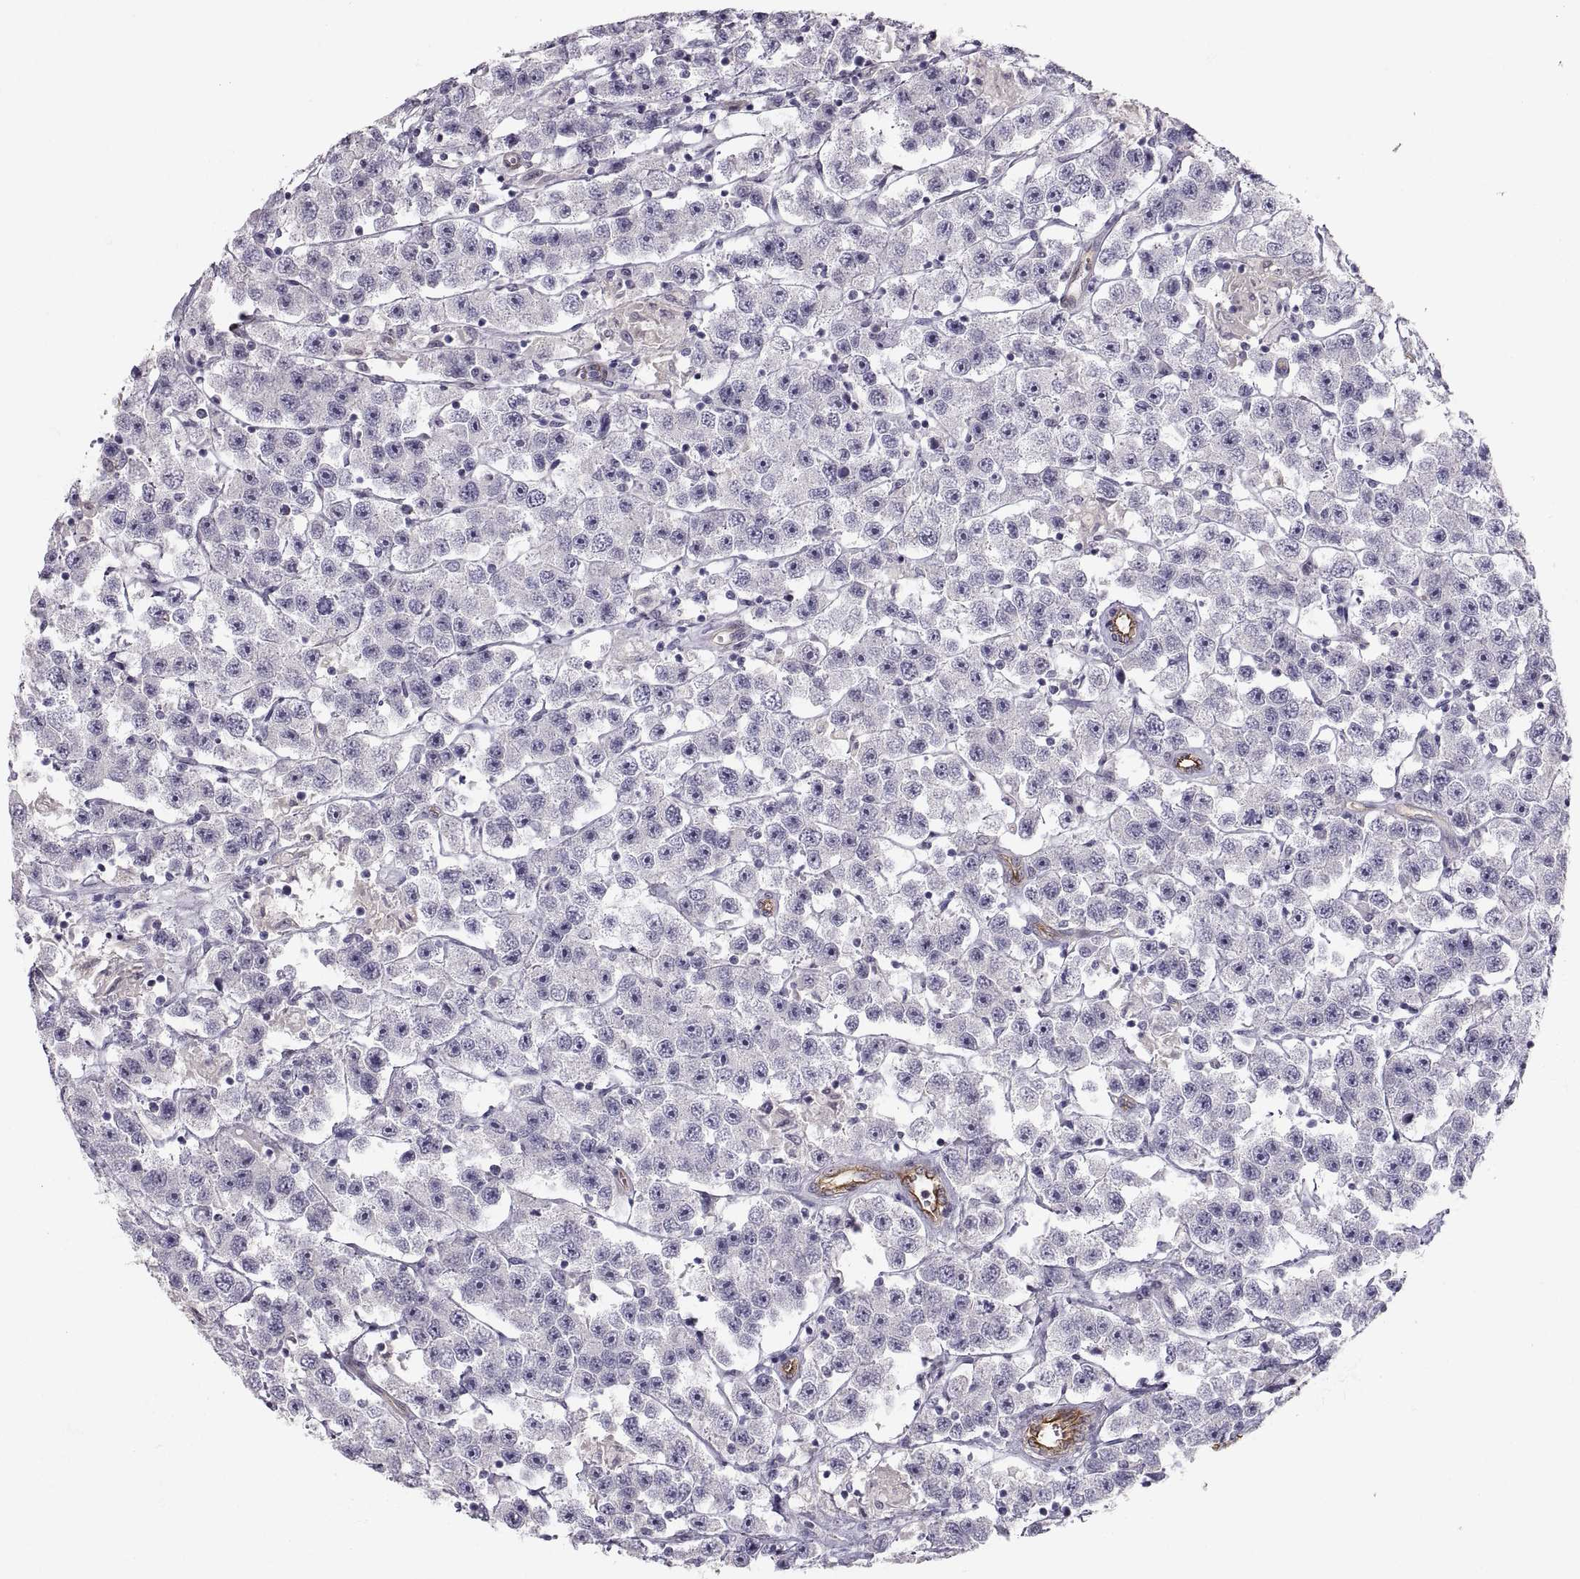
{"staining": {"intensity": "negative", "quantity": "none", "location": "none"}, "tissue": "testis cancer", "cell_type": "Tumor cells", "image_type": "cancer", "snomed": [{"axis": "morphology", "description": "Seminoma, NOS"}, {"axis": "topography", "description": "Testis"}], "caption": "Protein analysis of seminoma (testis) reveals no significant positivity in tumor cells.", "gene": "PGM5", "patient": {"sex": "male", "age": 45}}